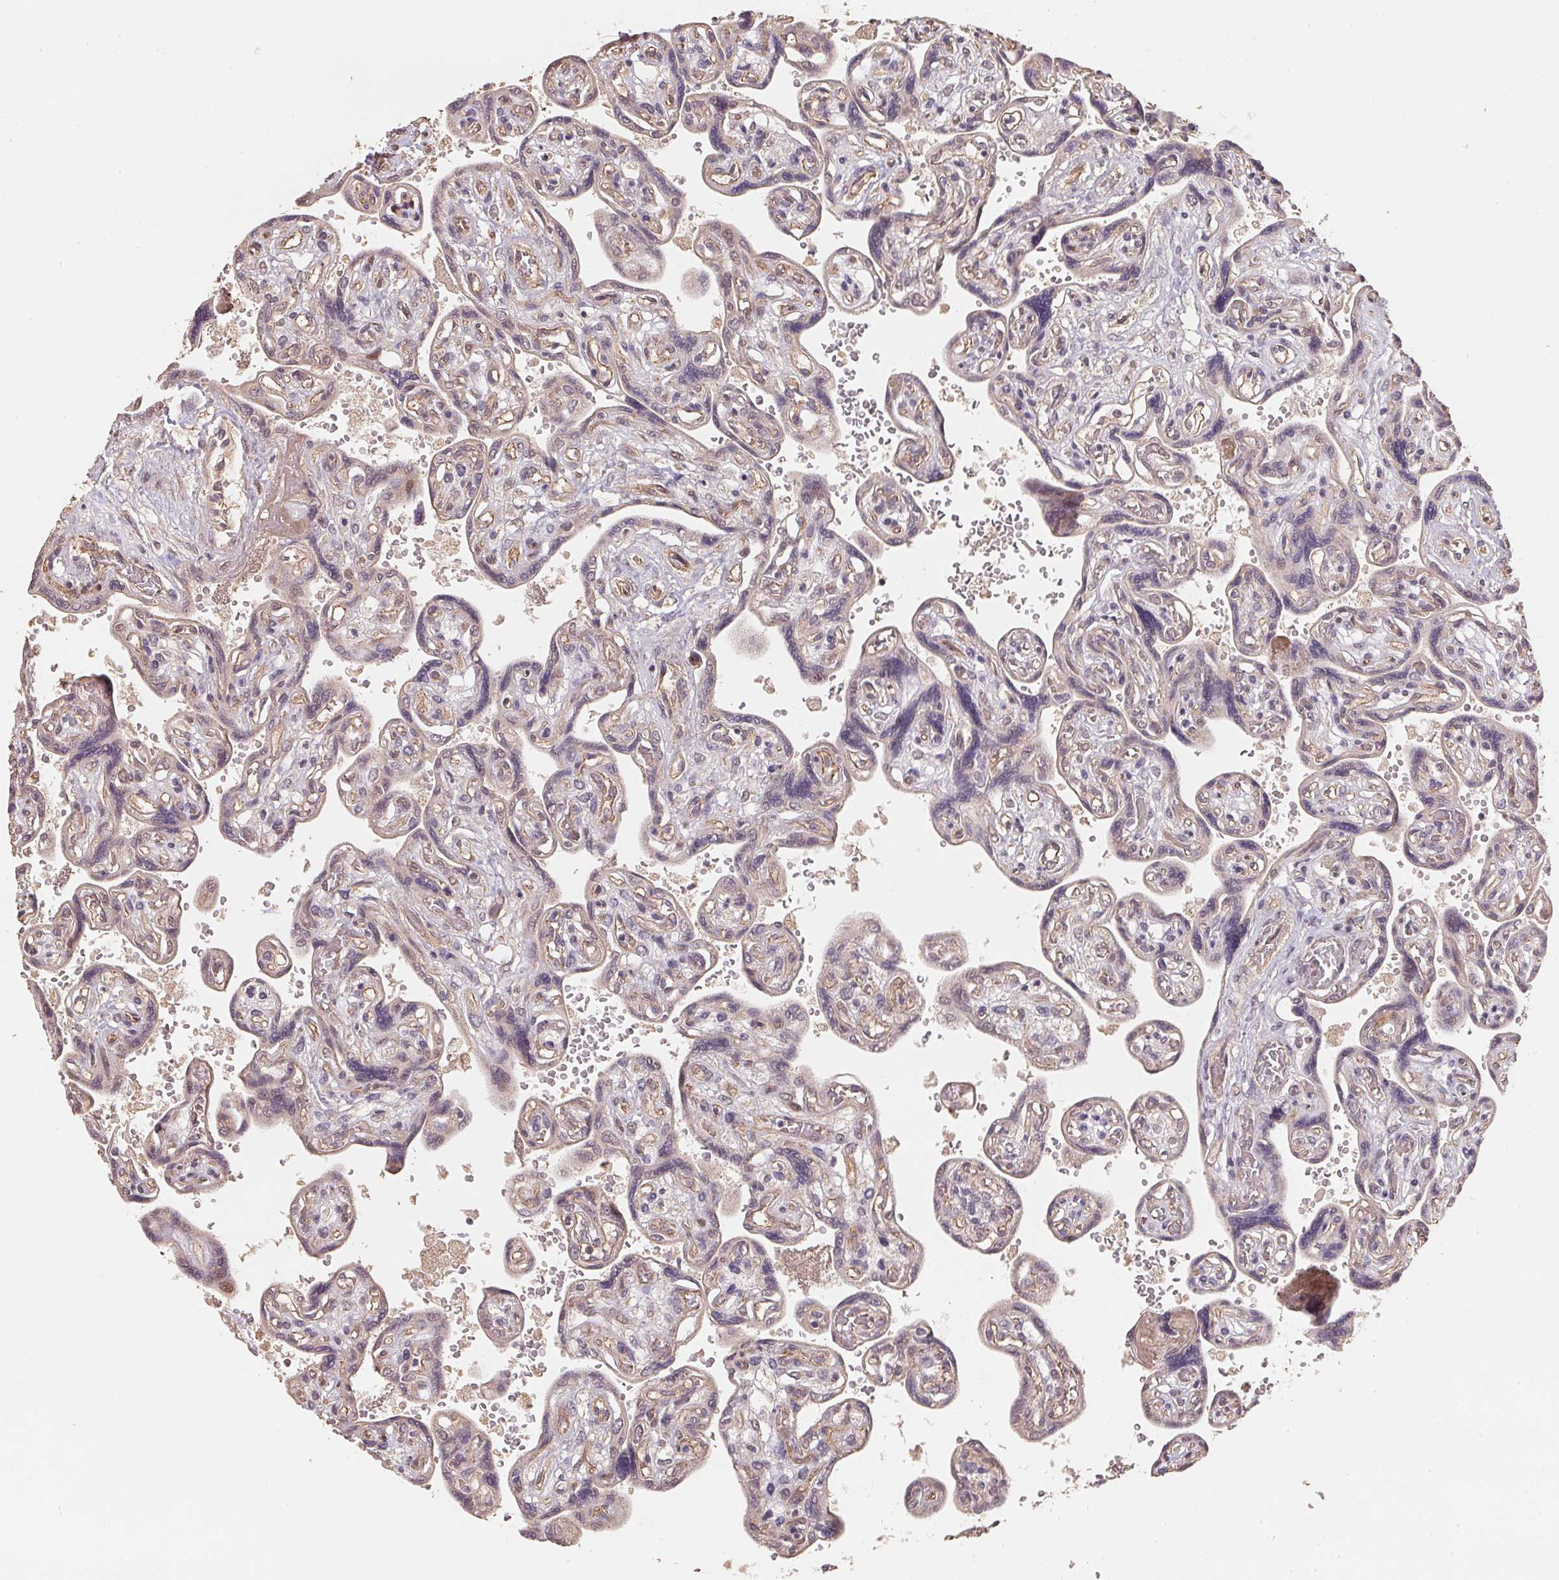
{"staining": {"intensity": "weak", "quantity": ">75%", "location": "nuclear"}, "tissue": "placenta", "cell_type": "Decidual cells", "image_type": "normal", "snomed": [{"axis": "morphology", "description": "Normal tissue, NOS"}, {"axis": "topography", "description": "Placenta"}], "caption": "High-power microscopy captured an immunohistochemistry (IHC) image of normal placenta, revealing weak nuclear expression in approximately >75% of decidual cells. (DAB = brown stain, brightfield microscopy at high magnification).", "gene": "TMEM222", "patient": {"sex": "female", "age": 32}}